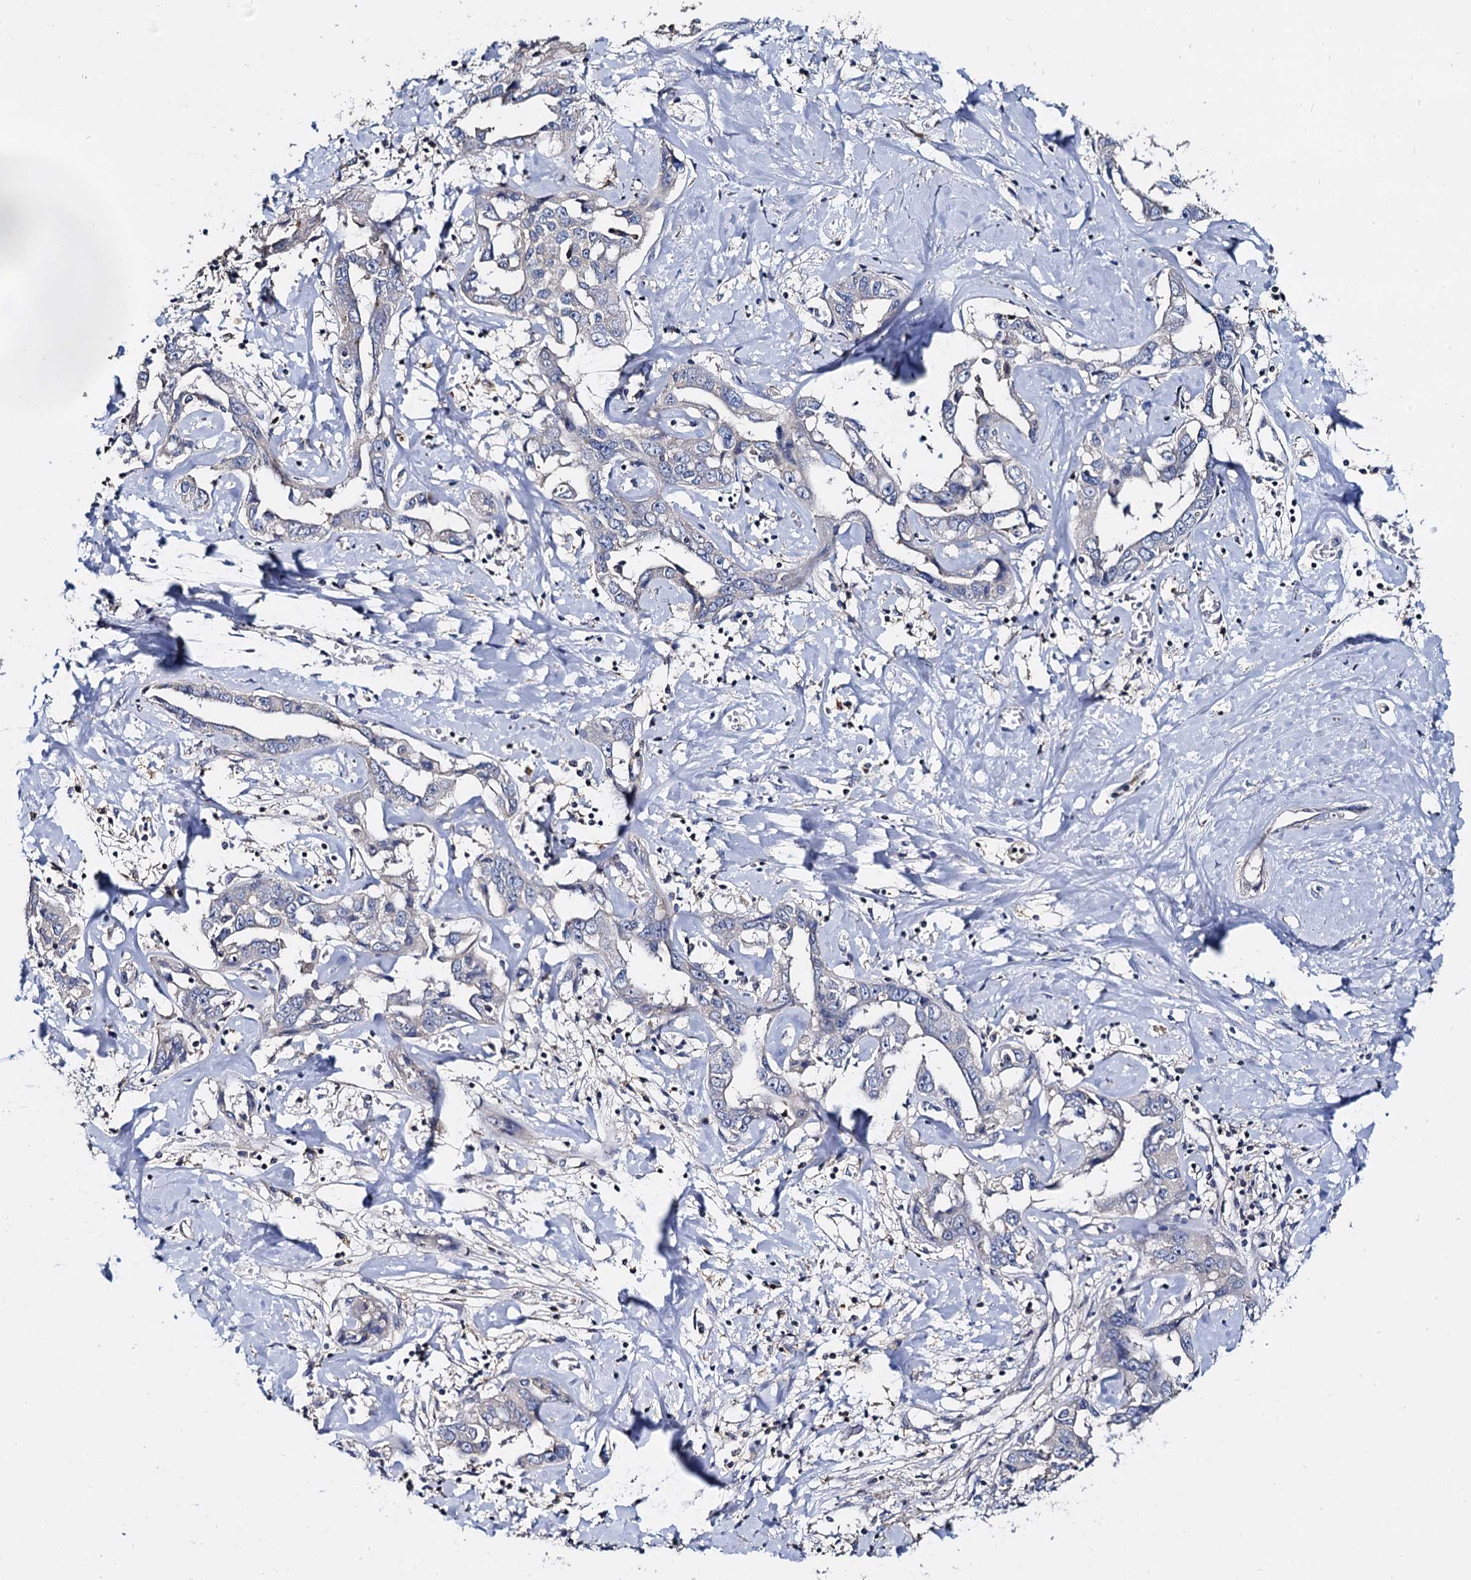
{"staining": {"intensity": "negative", "quantity": "none", "location": "none"}, "tissue": "liver cancer", "cell_type": "Tumor cells", "image_type": "cancer", "snomed": [{"axis": "morphology", "description": "Cholangiocarcinoma"}, {"axis": "topography", "description": "Liver"}], "caption": "Protein analysis of liver cancer exhibits no significant positivity in tumor cells.", "gene": "ANKRD13A", "patient": {"sex": "male", "age": 59}}